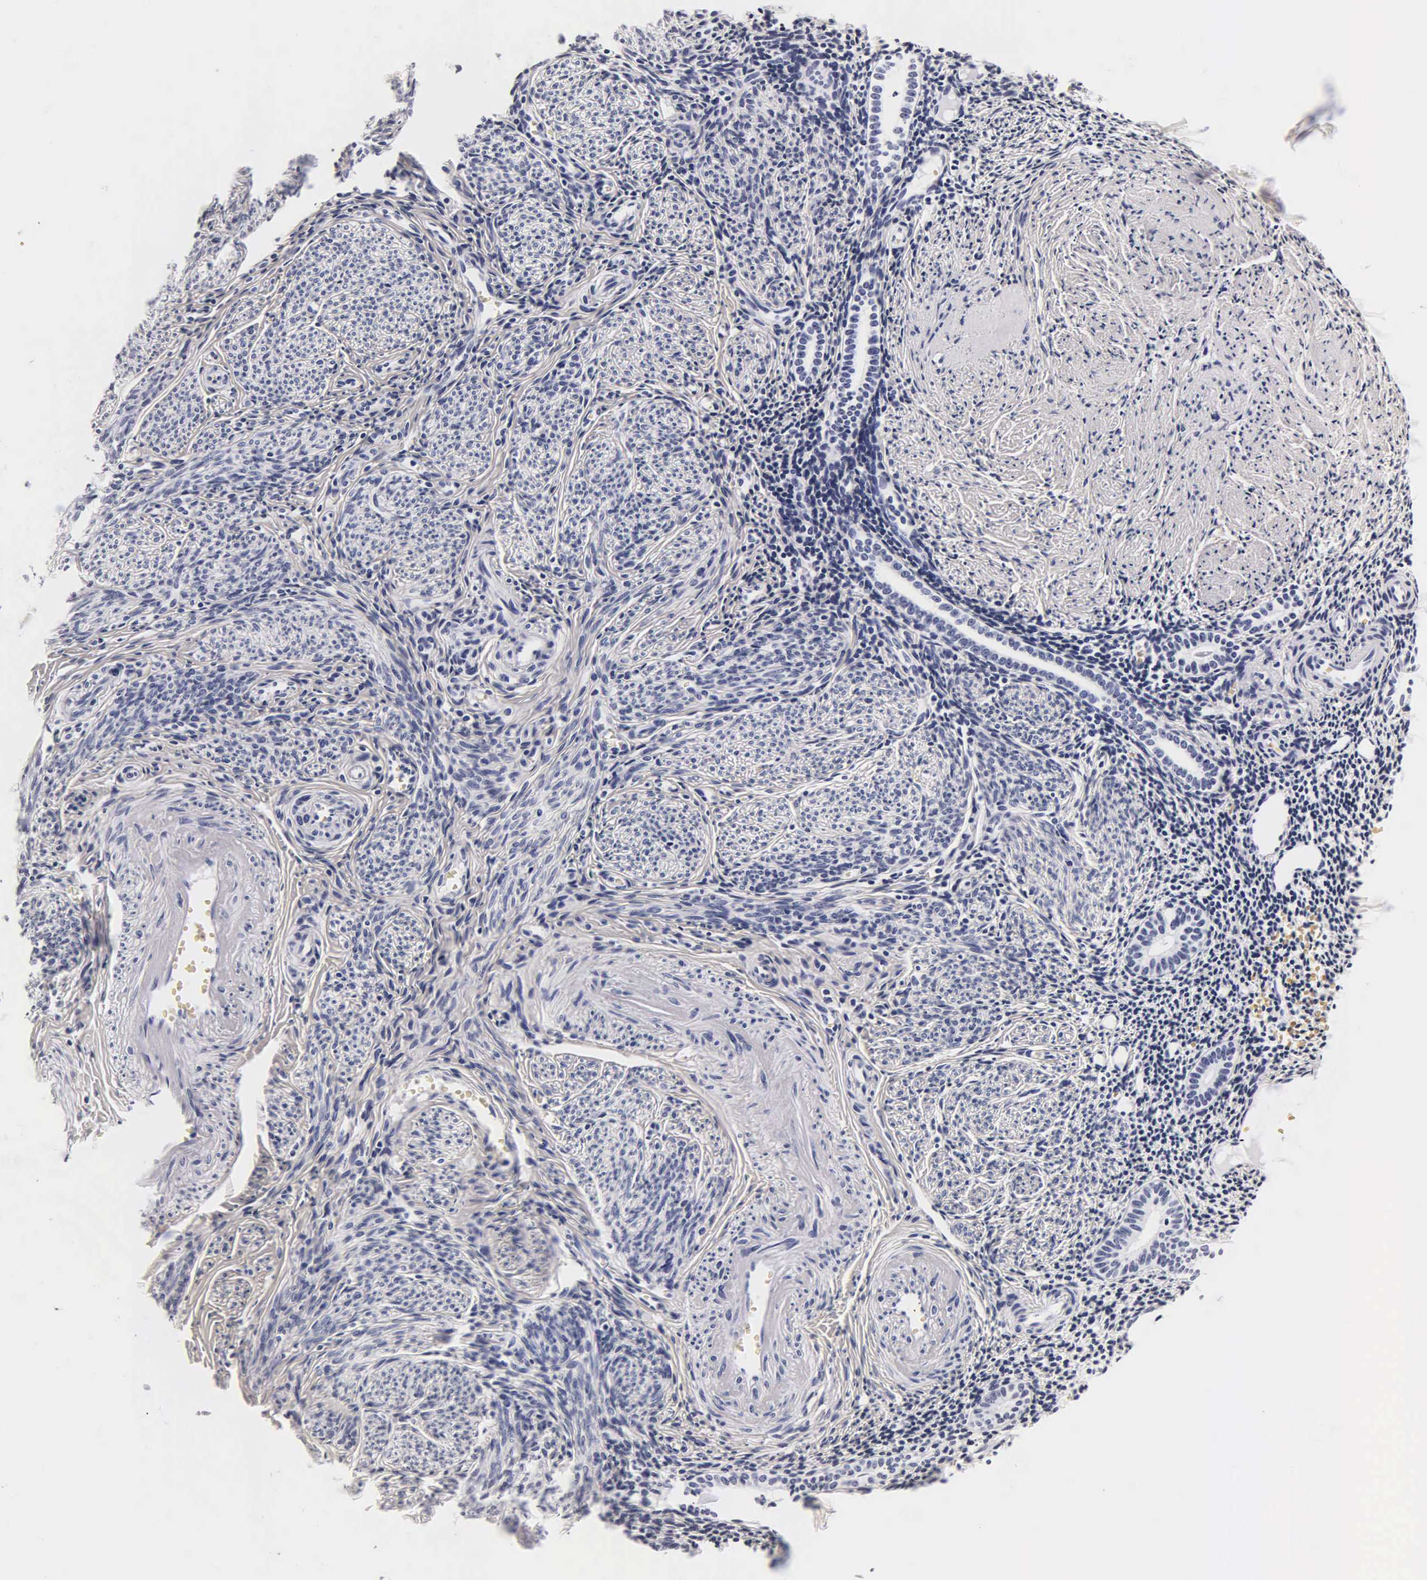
{"staining": {"intensity": "negative", "quantity": "none", "location": "none"}, "tissue": "endometrium", "cell_type": "Cells in endometrial stroma", "image_type": "normal", "snomed": [{"axis": "morphology", "description": "Normal tissue, NOS"}, {"axis": "morphology", "description": "Neoplasm, benign, NOS"}, {"axis": "topography", "description": "Uterus"}], "caption": "There is no significant positivity in cells in endometrial stroma of endometrium. (DAB (3,3'-diaminobenzidine) immunohistochemistry (IHC), high magnification).", "gene": "CGB3", "patient": {"sex": "female", "age": 55}}